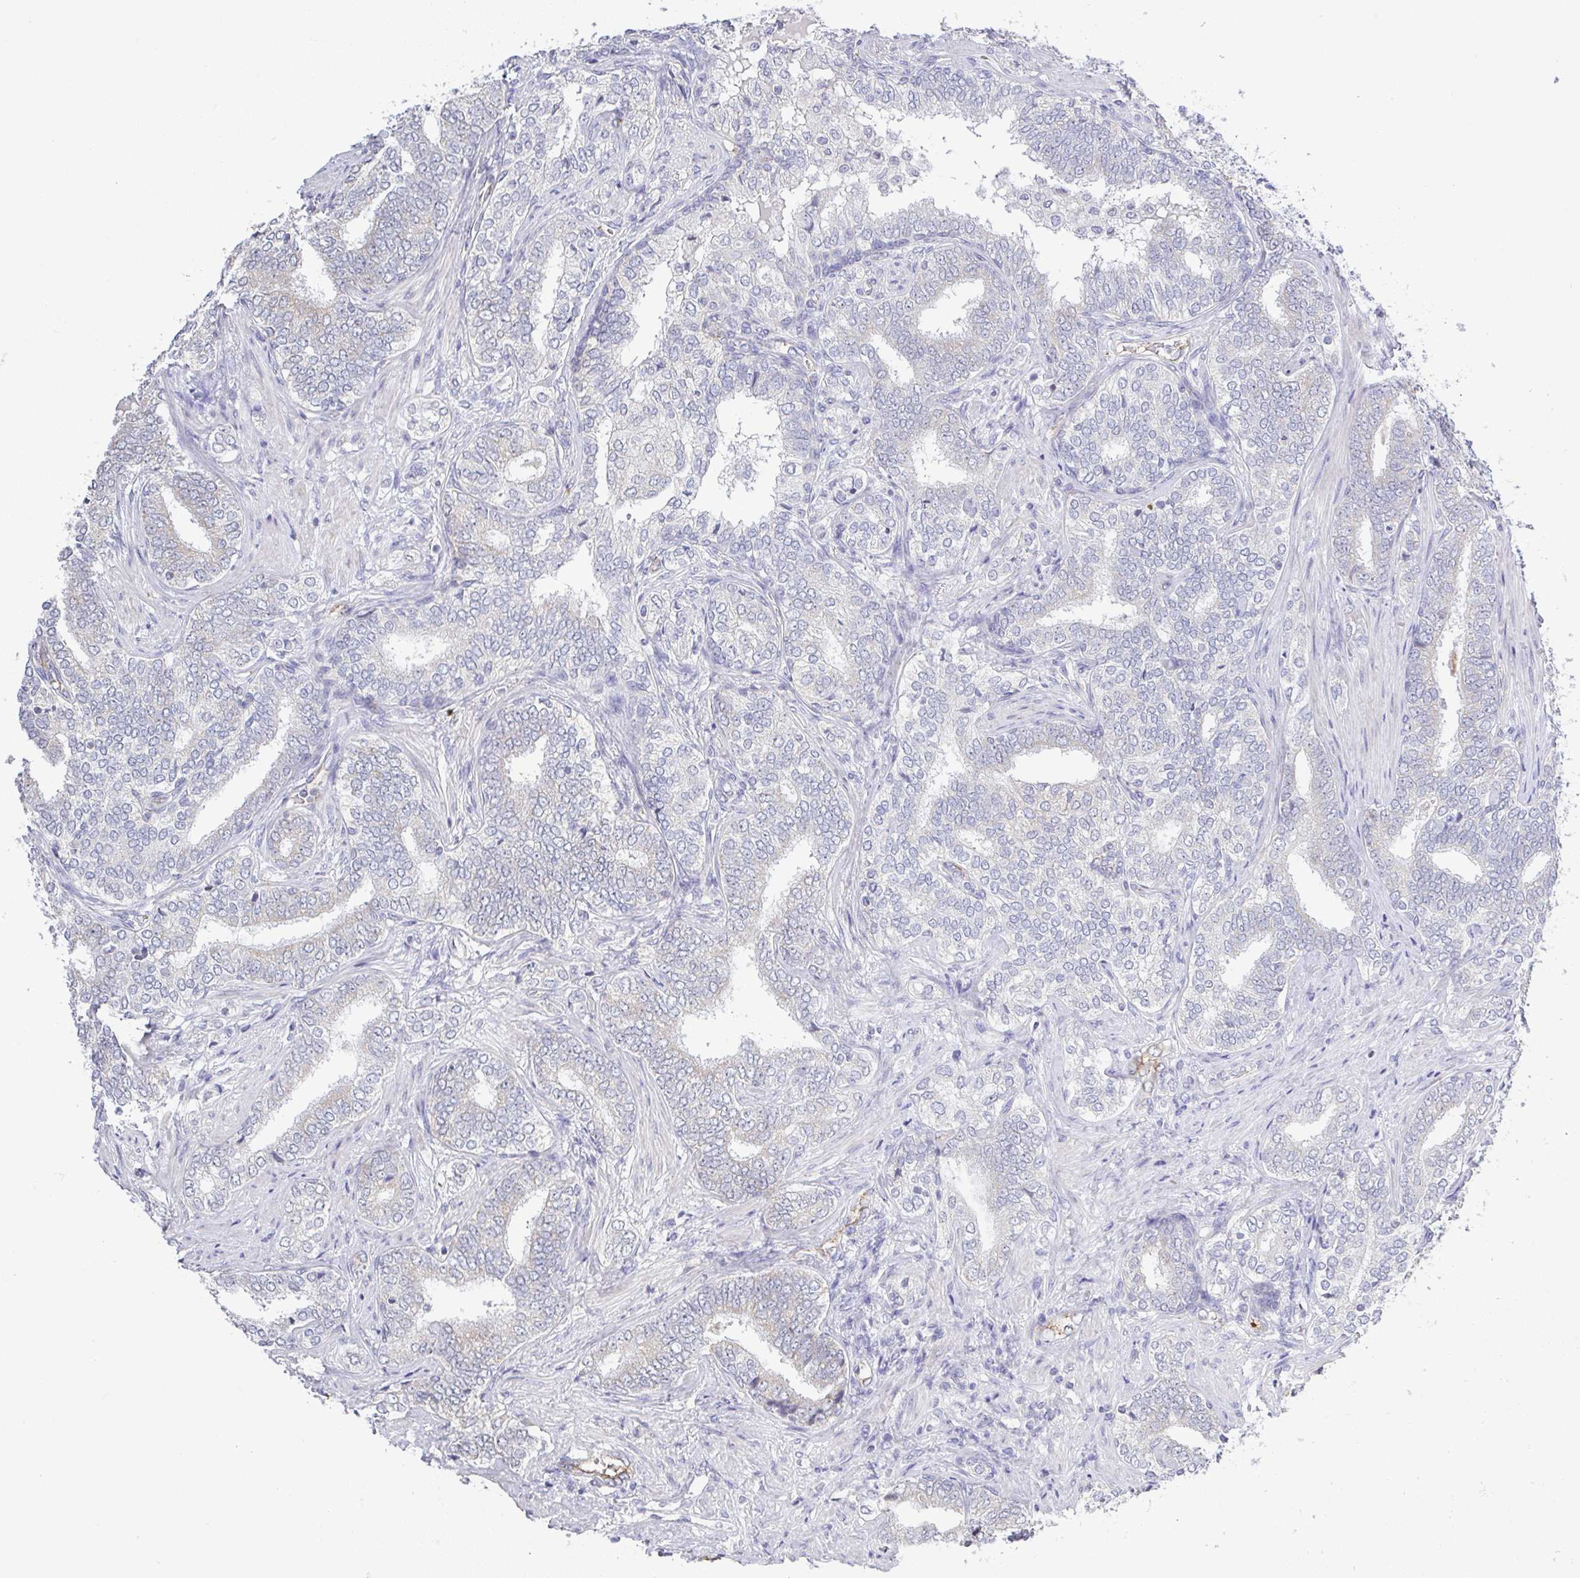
{"staining": {"intensity": "negative", "quantity": "none", "location": "none"}, "tissue": "prostate cancer", "cell_type": "Tumor cells", "image_type": "cancer", "snomed": [{"axis": "morphology", "description": "Adenocarcinoma, High grade"}, {"axis": "topography", "description": "Prostate"}], "caption": "Prostate cancer (high-grade adenocarcinoma) stained for a protein using immunohistochemistry (IHC) shows no staining tumor cells.", "gene": "PLCD4", "patient": {"sex": "male", "age": 72}}